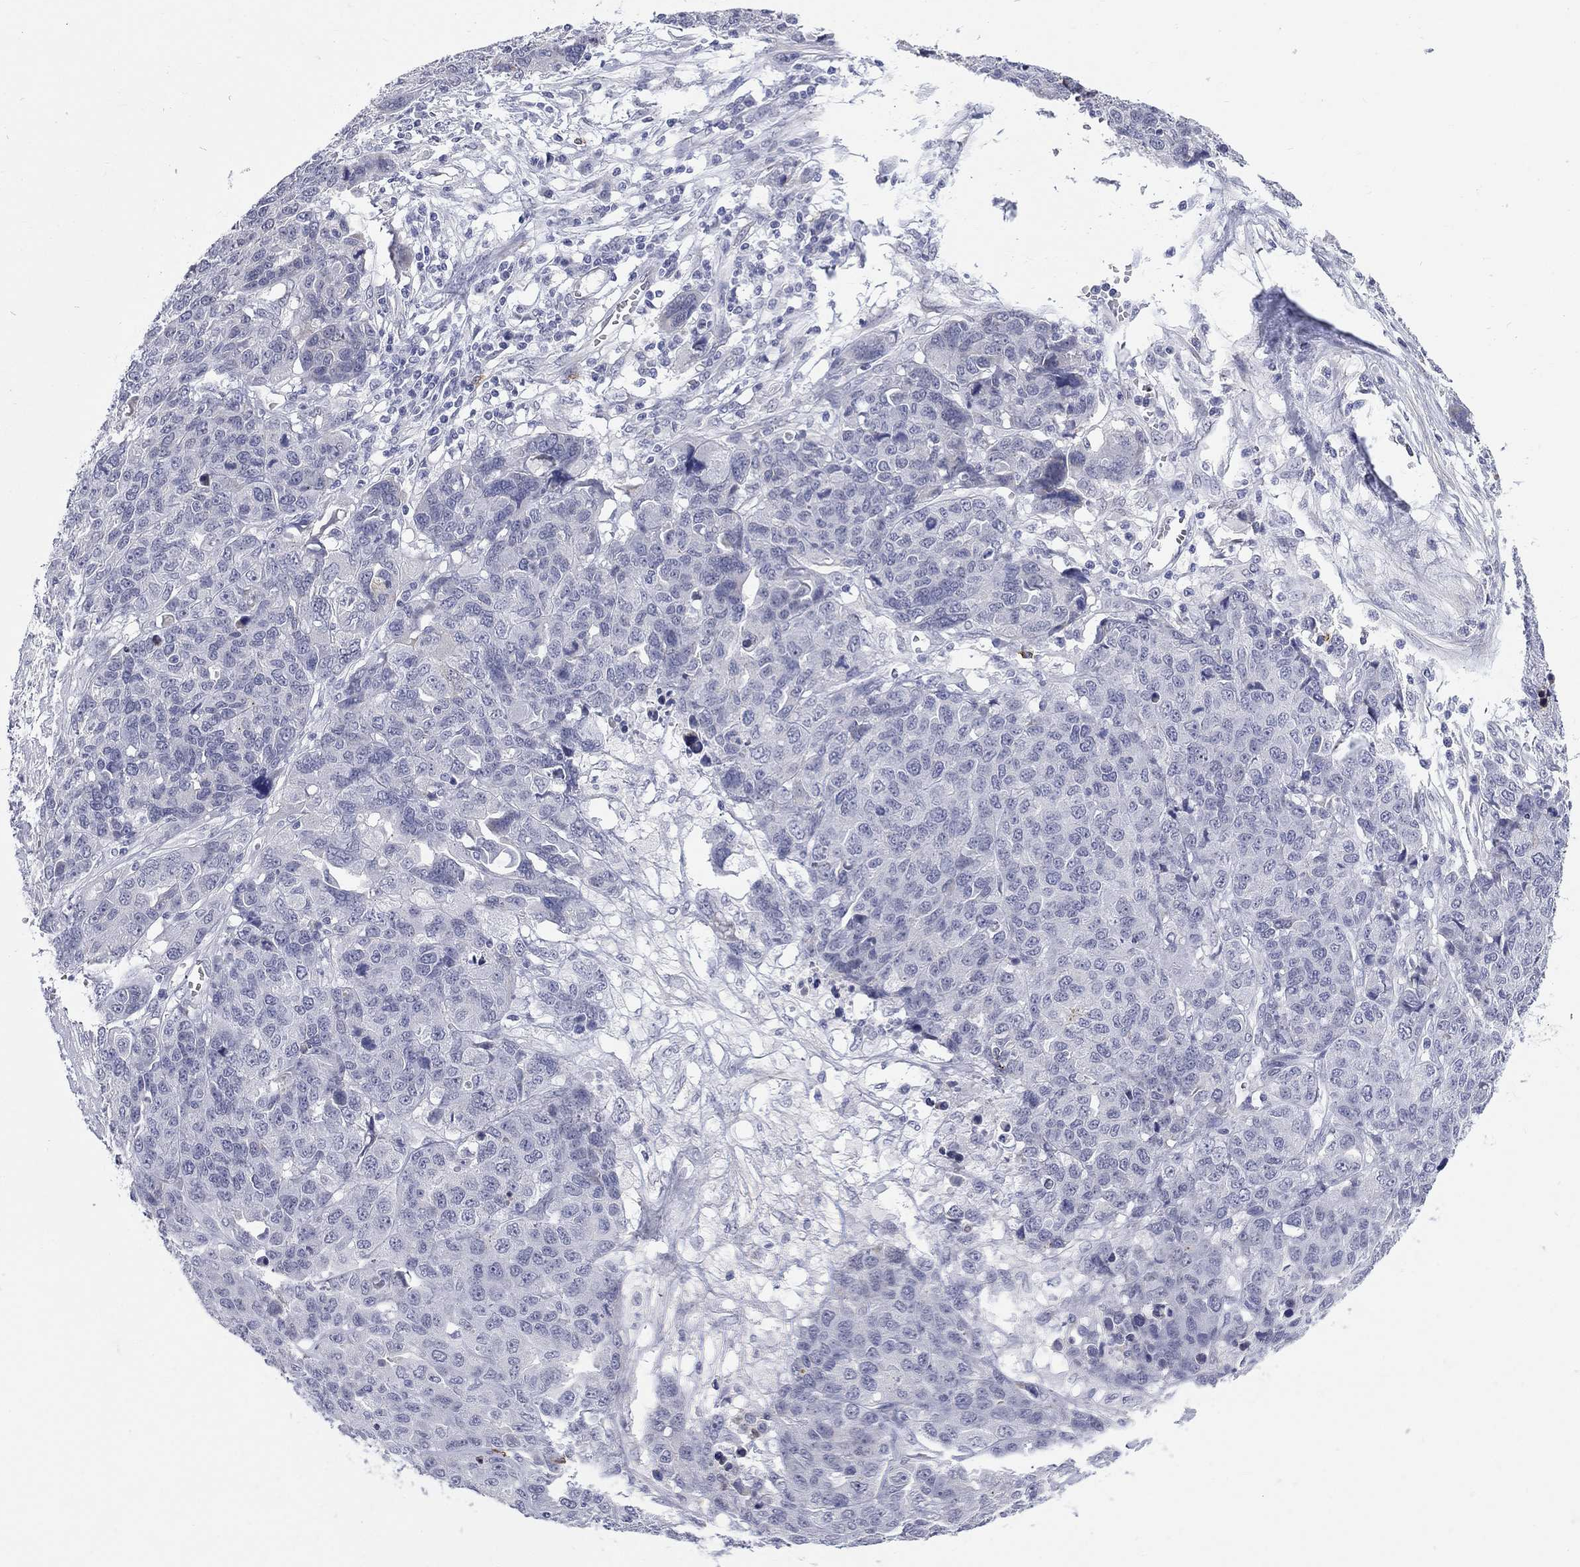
{"staining": {"intensity": "negative", "quantity": "none", "location": "none"}, "tissue": "ovarian cancer", "cell_type": "Tumor cells", "image_type": "cancer", "snomed": [{"axis": "morphology", "description": "Cystadenocarcinoma, serous, NOS"}, {"axis": "topography", "description": "Ovary"}], "caption": "The photomicrograph reveals no staining of tumor cells in ovarian cancer (serous cystadenocarcinoma).", "gene": "ECEL1", "patient": {"sex": "female", "age": 87}}